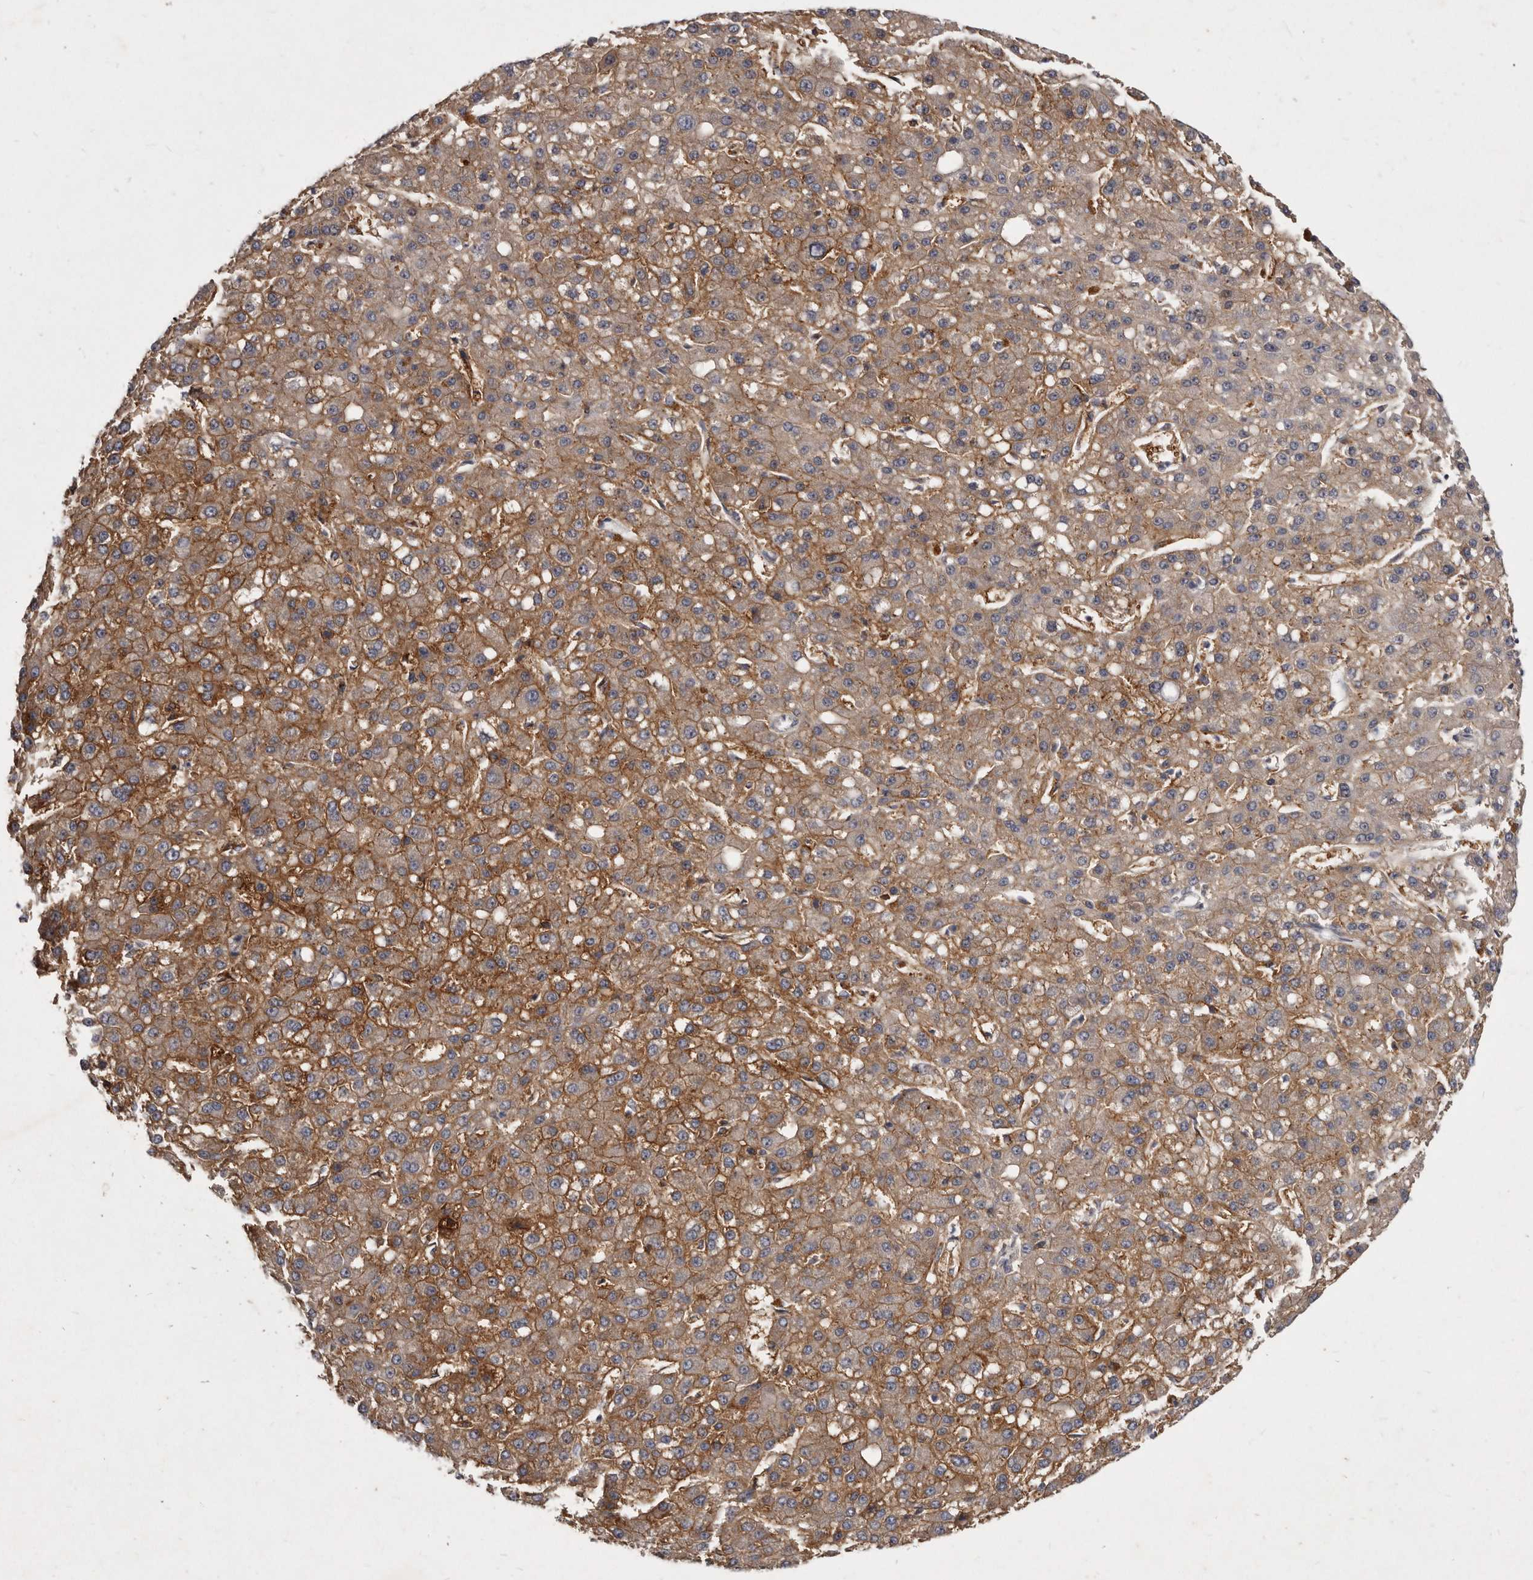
{"staining": {"intensity": "moderate", "quantity": "25%-75%", "location": "cytoplasmic/membranous"}, "tissue": "liver cancer", "cell_type": "Tumor cells", "image_type": "cancer", "snomed": [{"axis": "morphology", "description": "Carcinoma, Hepatocellular, NOS"}, {"axis": "topography", "description": "Liver"}], "caption": "Liver cancer (hepatocellular carcinoma) stained with DAB immunohistochemistry (IHC) reveals medium levels of moderate cytoplasmic/membranous positivity in approximately 25%-75% of tumor cells. The staining is performed using DAB brown chromogen to label protein expression. The nuclei are counter-stained blue using hematoxylin.", "gene": "SLC22A1", "patient": {"sex": "male", "age": 67}}